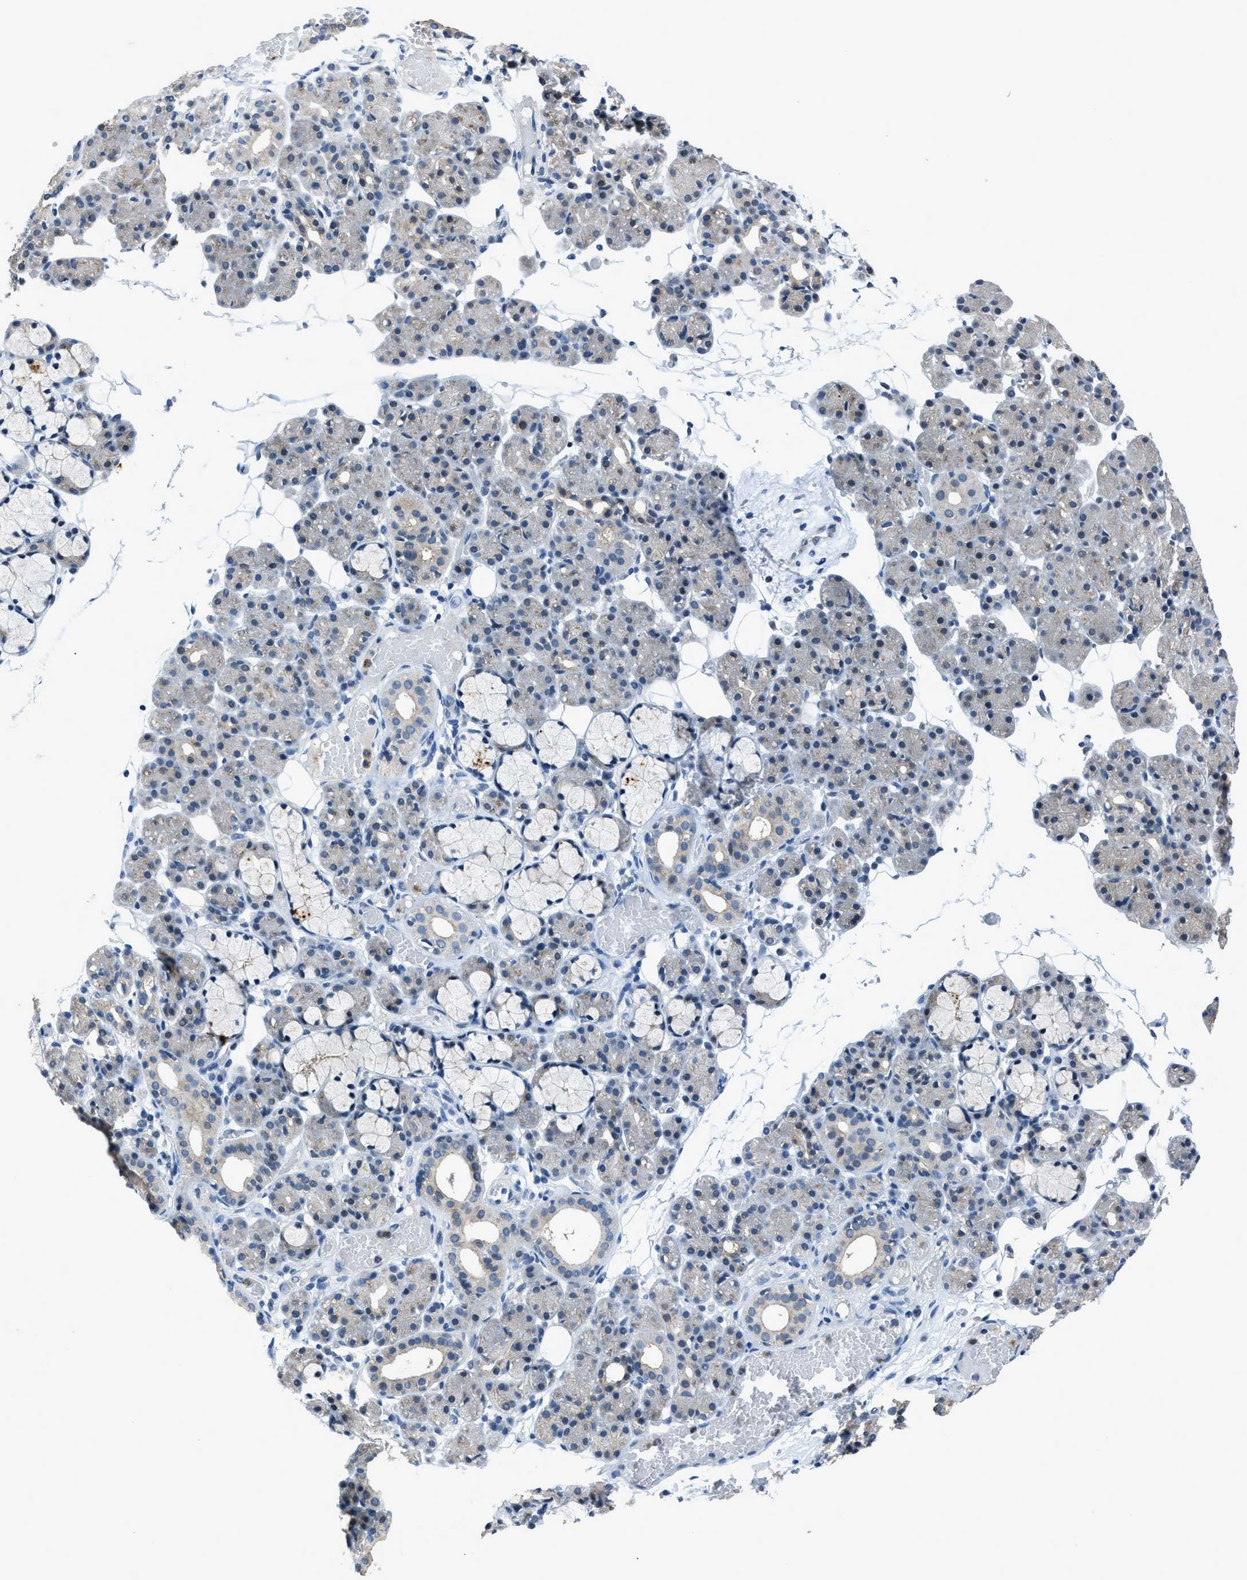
{"staining": {"intensity": "weak", "quantity": "<25%", "location": "cytoplasmic/membranous,nuclear"}, "tissue": "salivary gland", "cell_type": "Glandular cells", "image_type": "normal", "snomed": [{"axis": "morphology", "description": "Normal tissue, NOS"}, {"axis": "topography", "description": "Salivary gland"}], "caption": "DAB (3,3'-diaminobenzidine) immunohistochemical staining of normal human salivary gland exhibits no significant expression in glandular cells.", "gene": "DUSP19", "patient": {"sex": "male", "age": 63}}